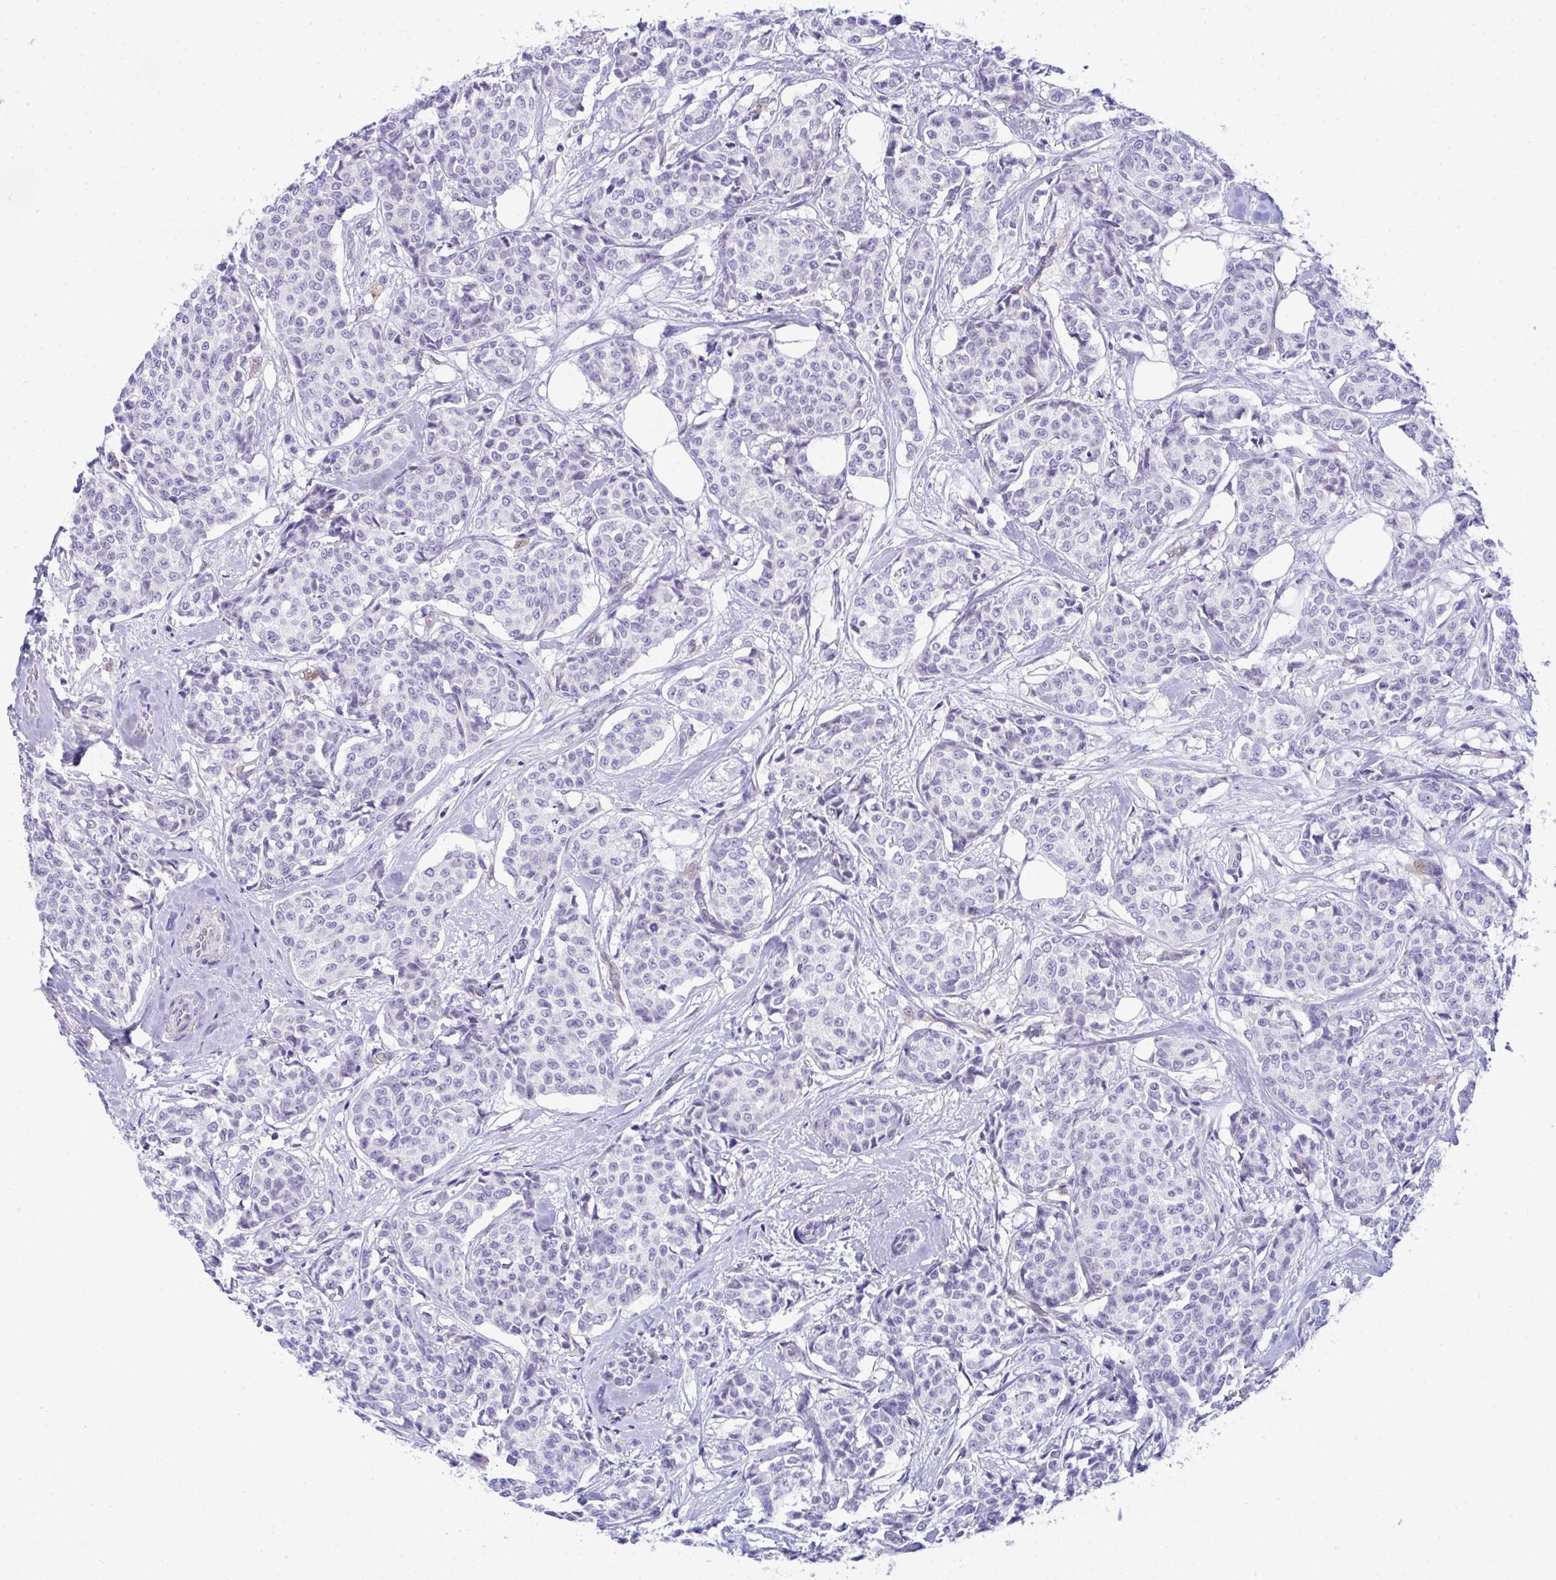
{"staining": {"intensity": "negative", "quantity": "none", "location": "none"}, "tissue": "breast cancer", "cell_type": "Tumor cells", "image_type": "cancer", "snomed": [{"axis": "morphology", "description": "Duct carcinoma"}, {"axis": "topography", "description": "Breast"}], "caption": "IHC of breast cancer (intraductal carcinoma) shows no expression in tumor cells. Nuclei are stained in blue.", "gene": "PGM2L1", "patient": {"sex": "female", "age": 91}}